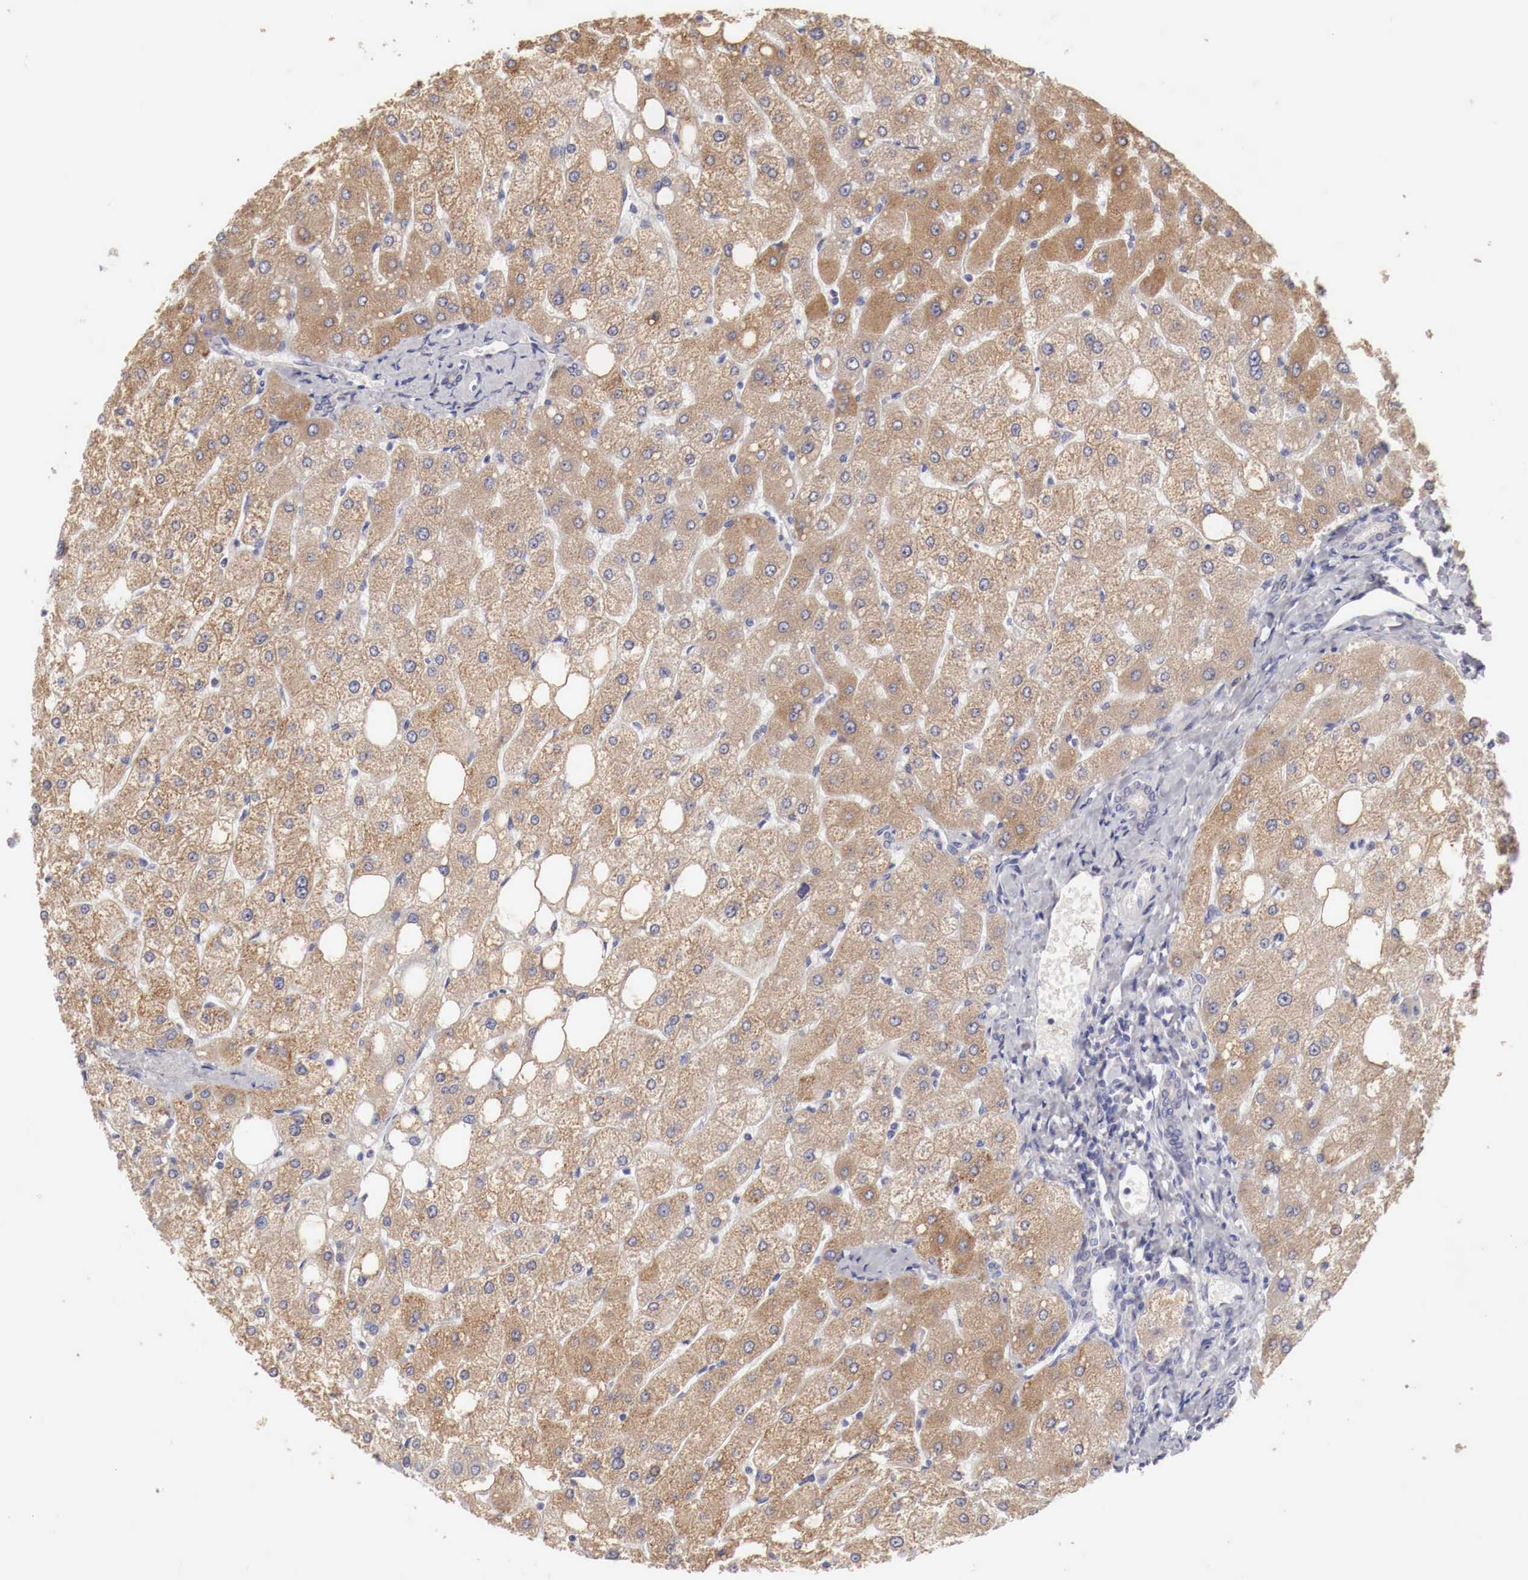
{"staining": {"intensity": "negative", "quantity": "none", "location": "none"}, "tissue": "liver", "cell_type": "Cholangiocytes", "image_type": "normal", "snomed": [{"axis": "morphology", "description": "Normal tissue, NOS"}, {"axis": "topography", "description": "Liver"}], "caption": "The immunohistochemistry micrograph has no significant positivity in cholangiocytes of liver.", "gene": "NSDHL", "patient": {"sex": "male", "age": 35}}